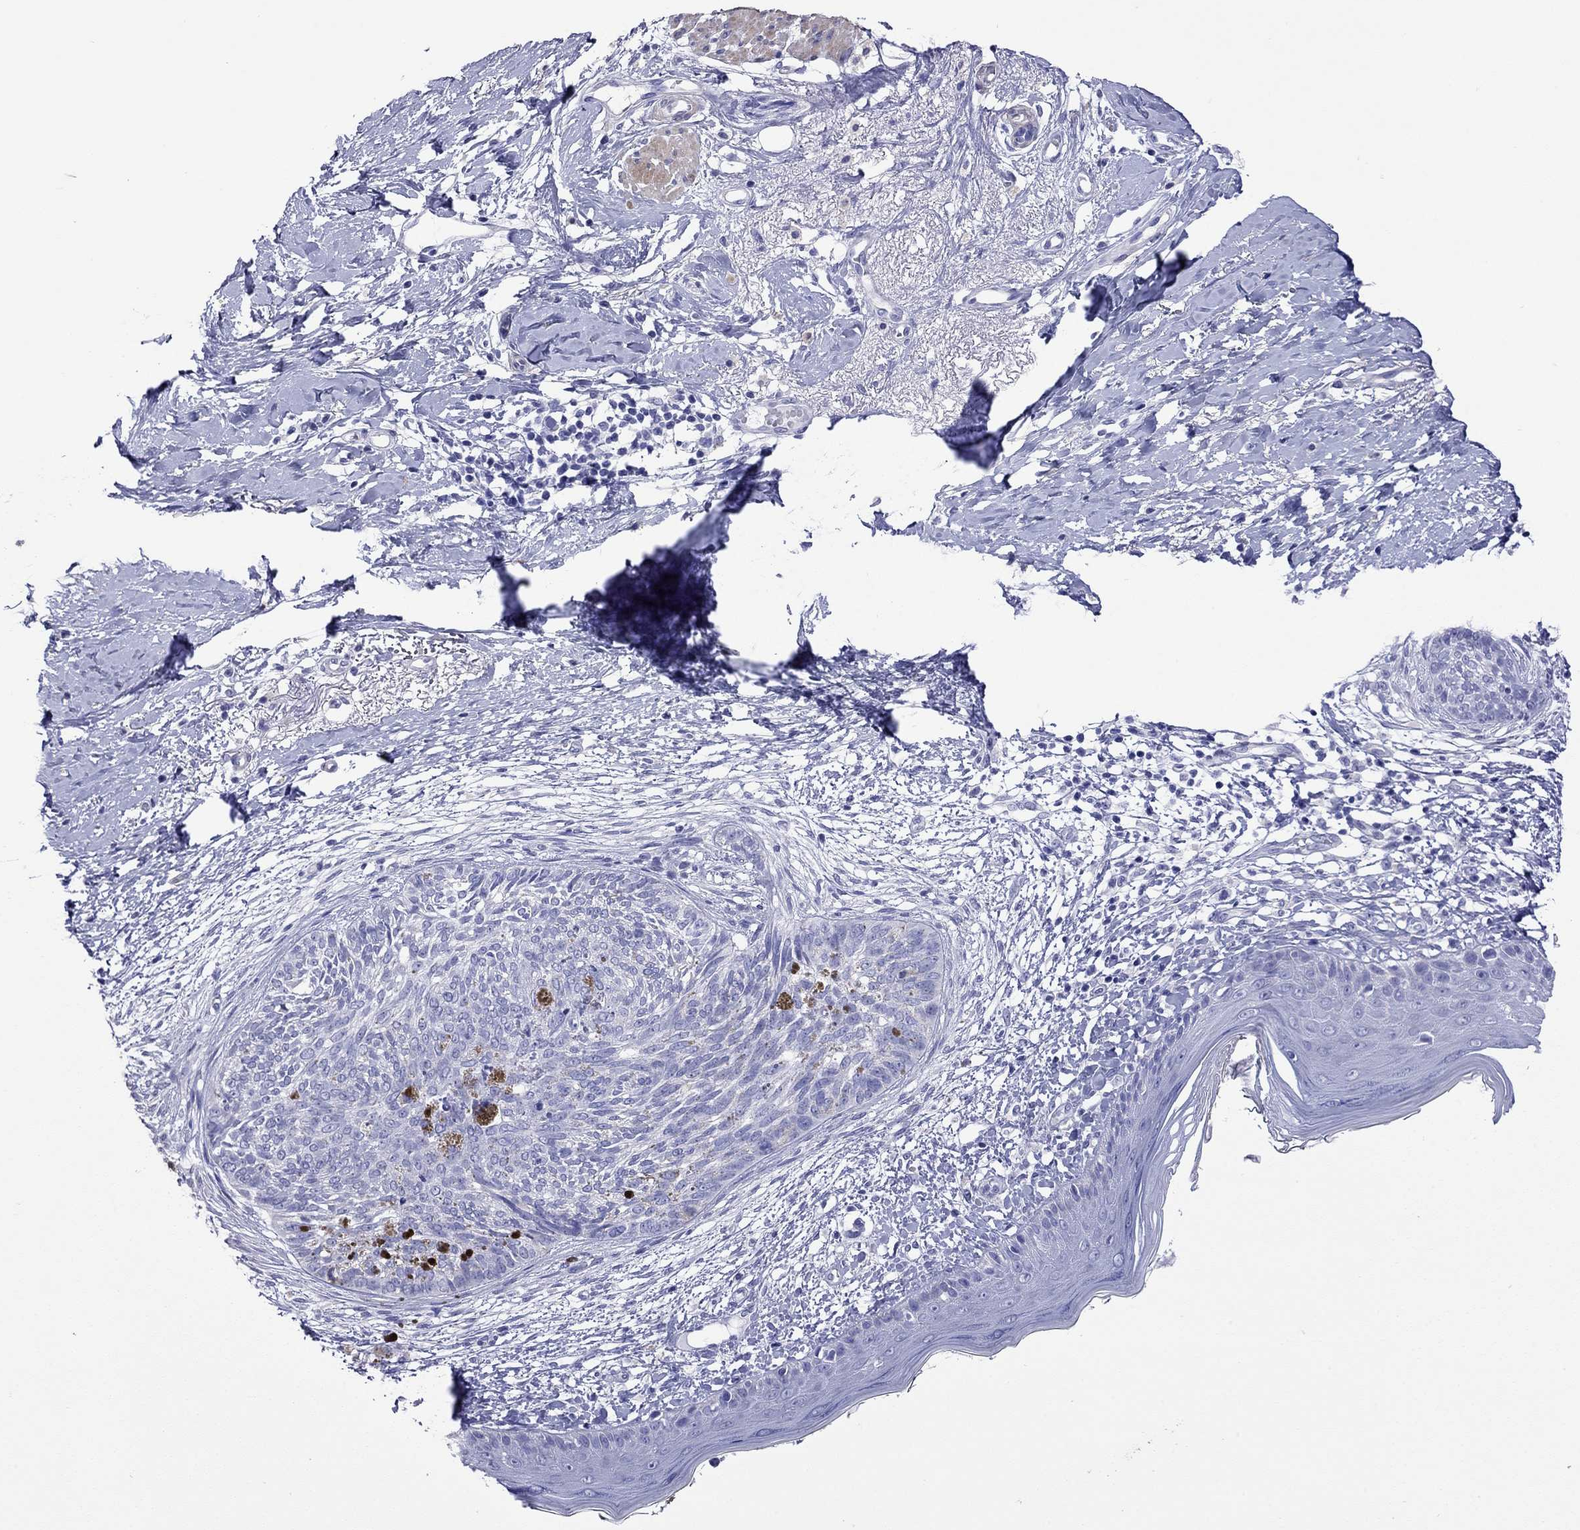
{"staining": {"intensity": "negative", "quantity": "none", "location": "none"}, "tissue": "skin cancer", "cell_type": "Tumor cells", "image_type": "cancer", "snomed": [{"axis": "morphology", "description": "Normal tissue, NOS"}, {"axis": "morphology", "description": "Basal cell carcinoma"}, {"axis": "topography", "description": "Skin"}], "caption": "Skin cancer was stained to show a protein in brown. There is no significant staining in tumor cells.", "gene": "KIAA2012", "patient": {"sex": "male", "age": 84}}